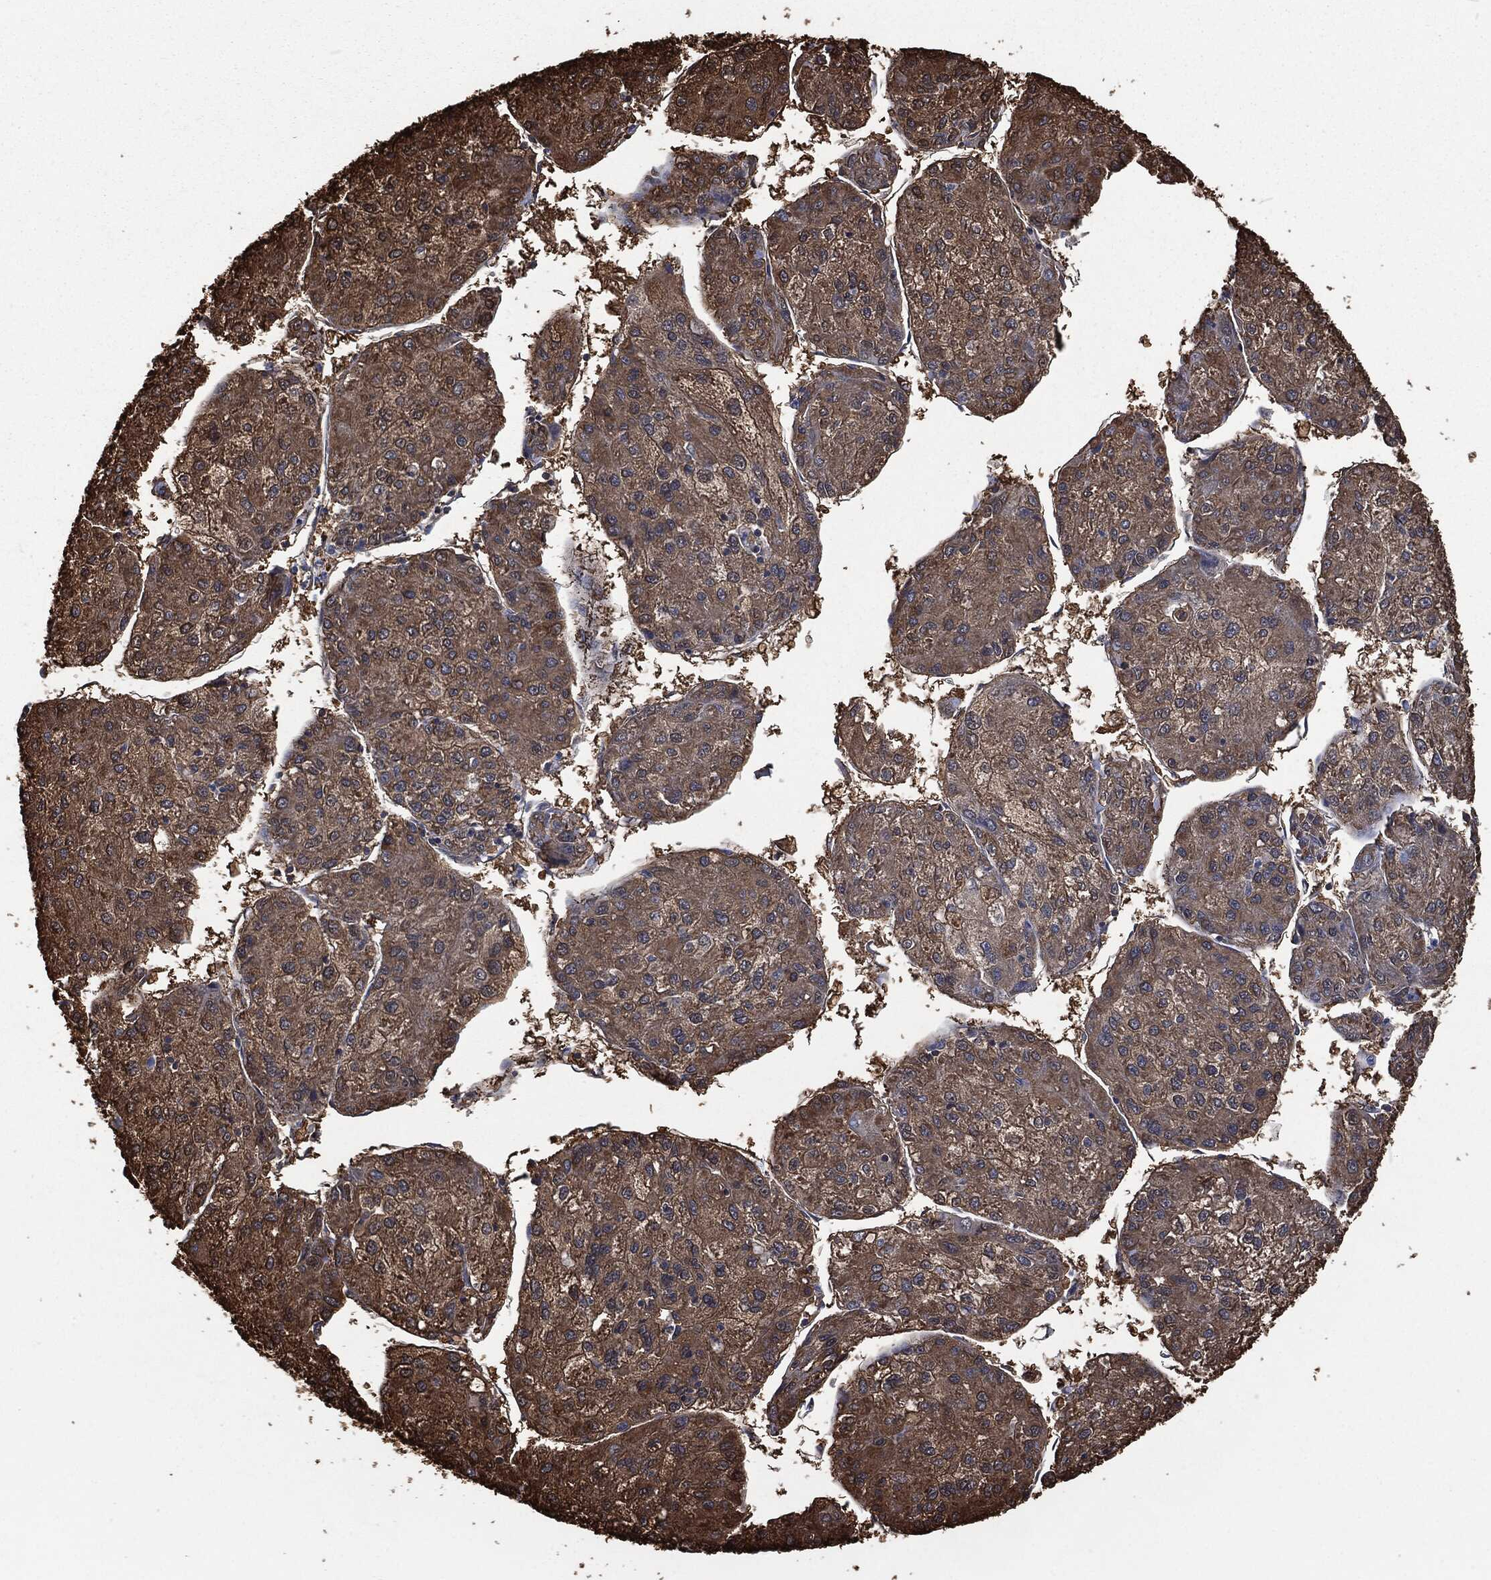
{"staining": {"intensity": "moderate", "quantity": ">75%", "location": "cytoplasmic/membranous"}, "tissue": "liver cancer", "cell_type": "Tumor cells", "image_type": "cancer", "snomed": [{"axis": "morphology", "description": "Carcinoma, Hepatocellular, NOS"}, {"axis": "topography", "description": "Liver"}], "caption": "Protein positivity by IHC shows moderate cytoplasmic/membranous positivity in about >75% of tumor cells in liver cancer (hepatocellular carcinoma). The staining is performed using DAB brown chromogen to label protein expression. The nuclei are counter-stained blue using hematoxylin.", "gene": "PRDX4", "patient": {"sex": "male", "age": 43}}